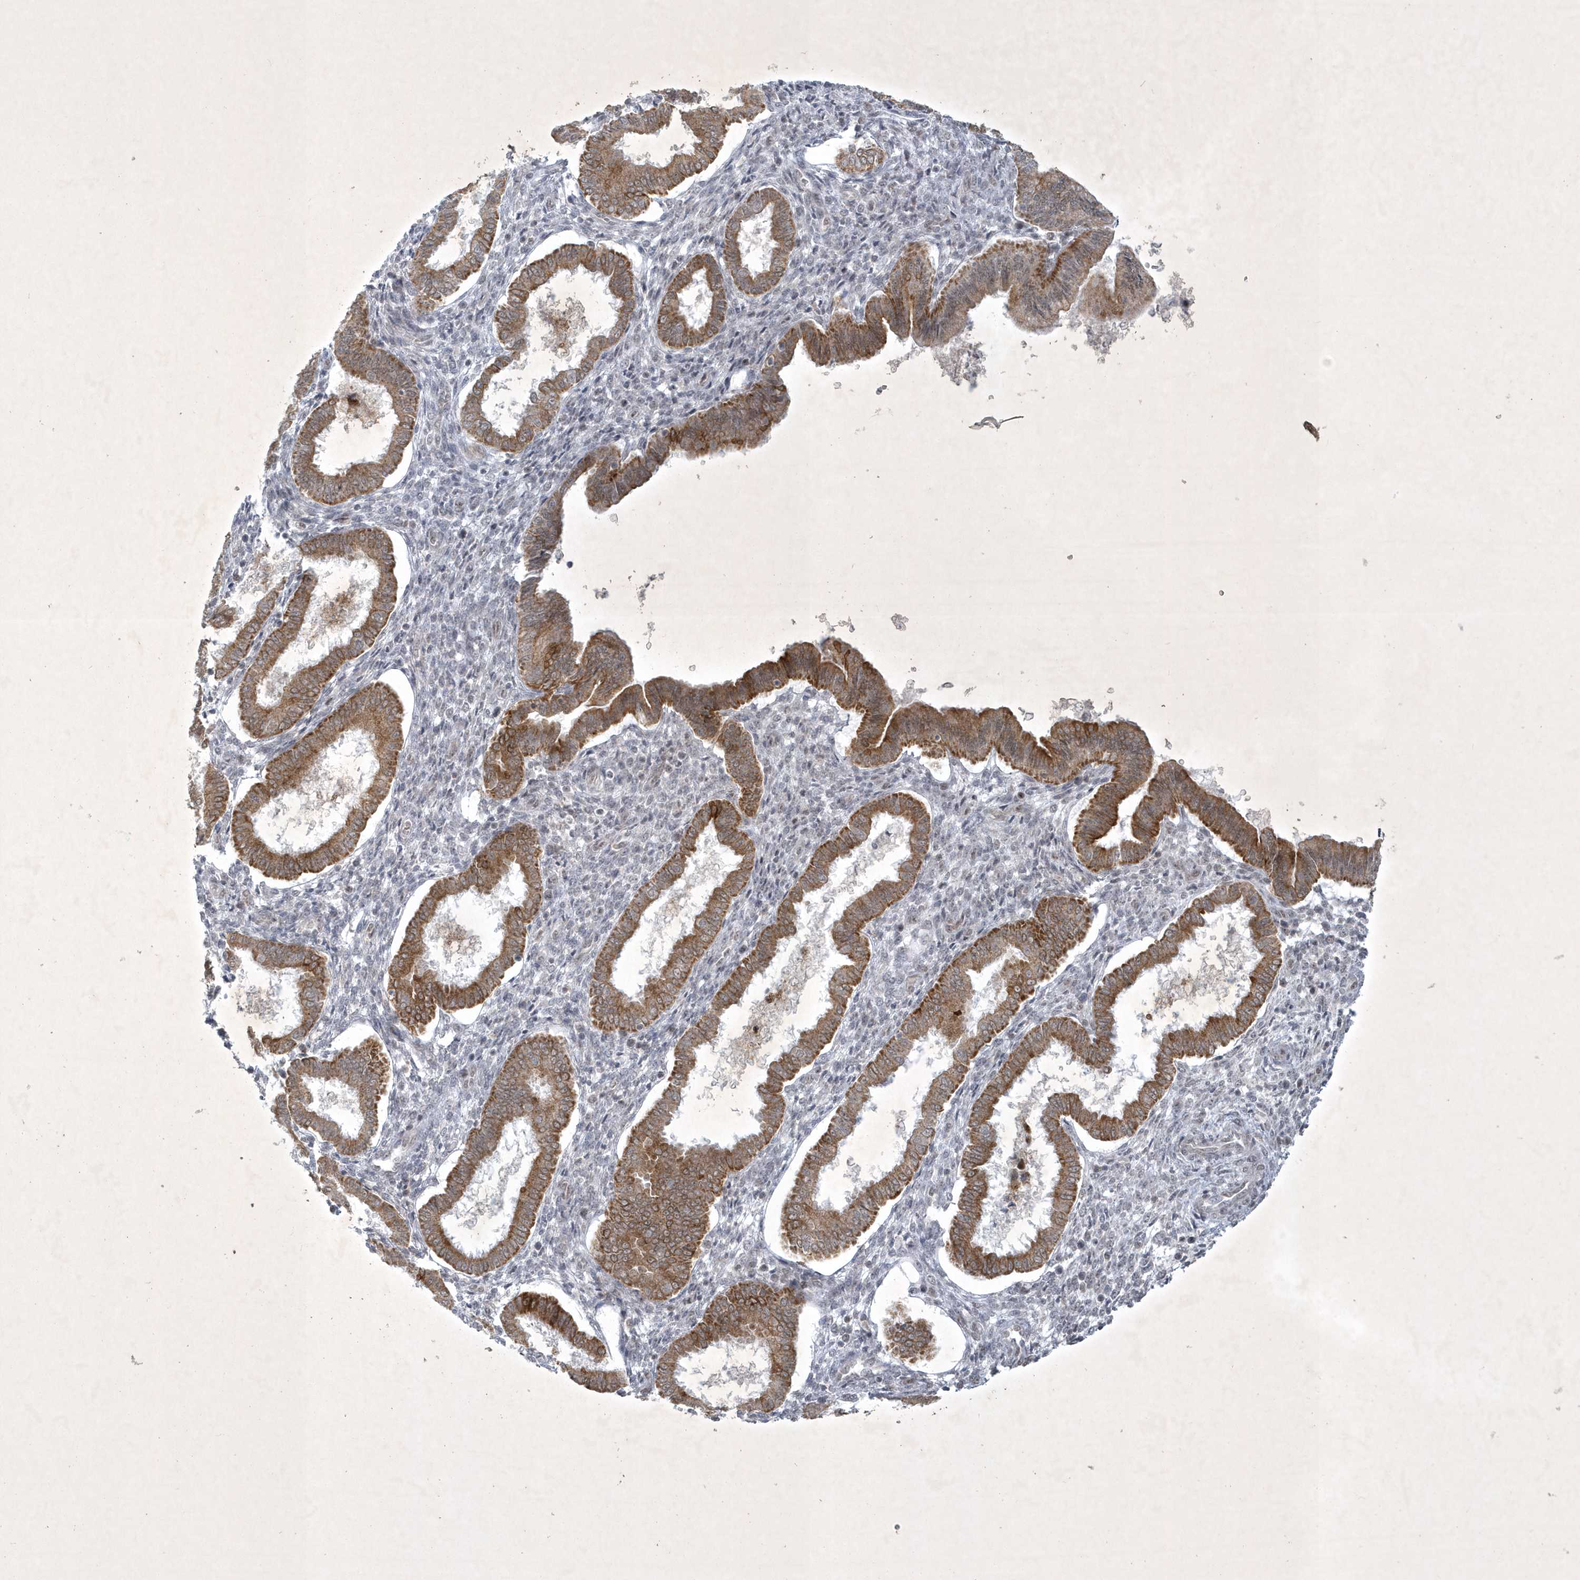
{"staining": {"intensity": "weak", "quantity": "<25%", "location": "nuclear"}, "tissue": "endometrium", "cell_type": "Cells in endometrial stroma", "image_type": "normal", "snomed": [{"axis": "morphology", "description": "Normal tissue, NOS"}, {"axis": "topography", "description": "Endometrium"}], "caption": "Immunohistochemistry of normal human endometrium exhibits no expression in cells in endometrial stroma.", "gene": "ZBTB9", "patient": {"sex": "female", "age": 24}}